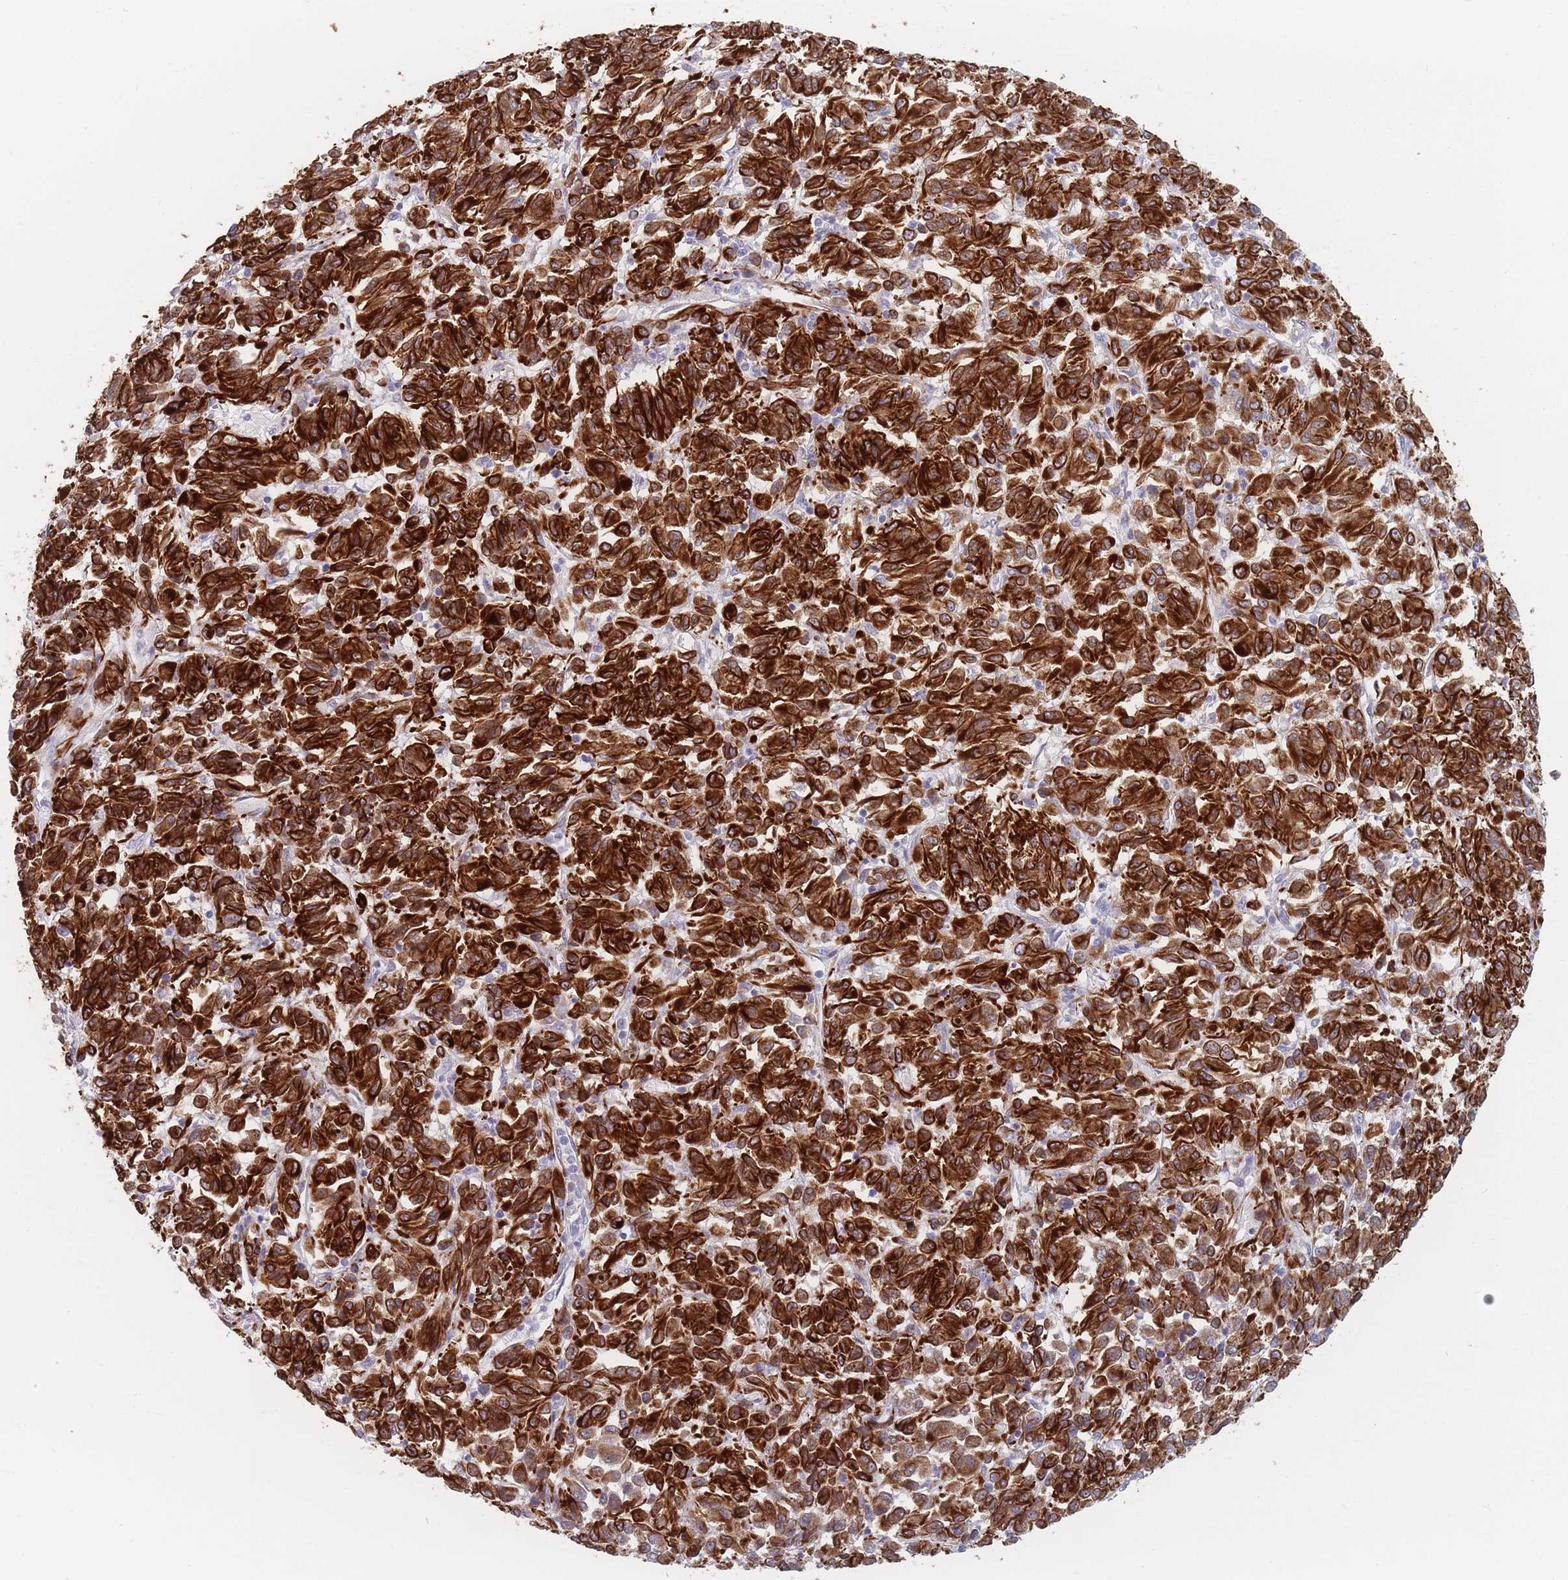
{"staining": {"intensity": "strong", "quantity": ">75%", "location": "cytoplasmic/membranous"}, "tissue": "melanoma", "cell_type": "Tumor cells", "image_type": "cancer", "snomed": [{"axis": "morphology", "description": "Malignant melanoma, Metastatic site"}, {"axis": "topography", "description": "Lung"}], "caption": "This photomicrograph reveals melanoma stained with immunohistochemistry (IHC) to label a protein in brown. The cytoplasmic/membranous of tumor cells show strong positivity for the protein. Nuclei are counter-stained blue.", "gene": "ERBIN", "patient": {"sex": "male", "age": 64}}